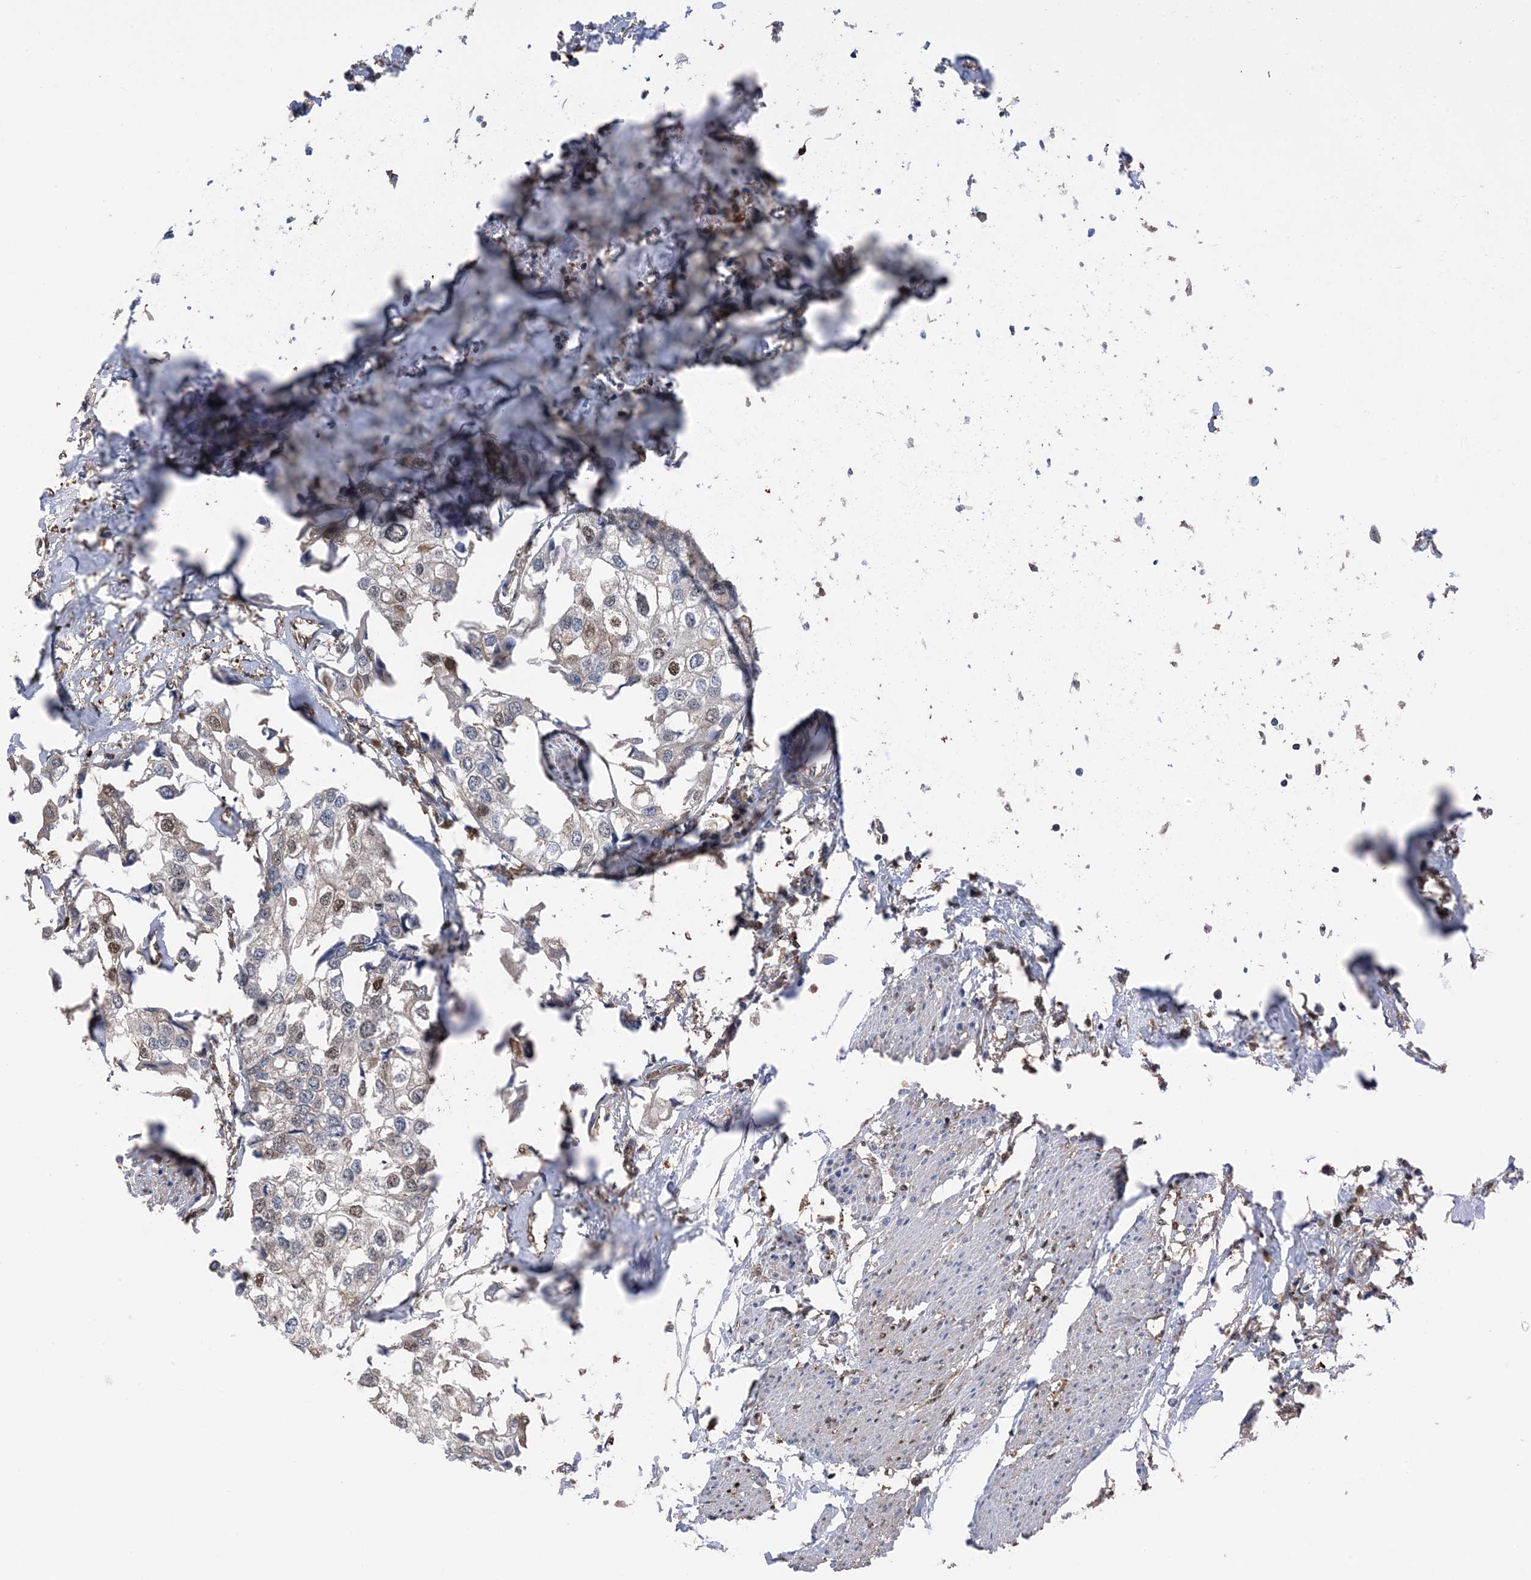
{"staining": {"intensity": "moderate", "quantity": "<25%", "location": "nuclear"}, "tissue": "urothelial cancer", "cell_type": "Tumor cells", "image_type": "cancer", "snomed": [{"axis": "morphology", "description": "Urothelial carcinoma, High grade"}, {"axis": "topography", "description": "Urinary bladder"}], "caption": "Immunohistochemical staining of human urothelial carcinoma (high-grade) shows low levels of moderate nuclear protein positivity in about <25% of tumor cells.", "gene": "HIKESHI", "patient": {"sex": "male", "age": 64}}